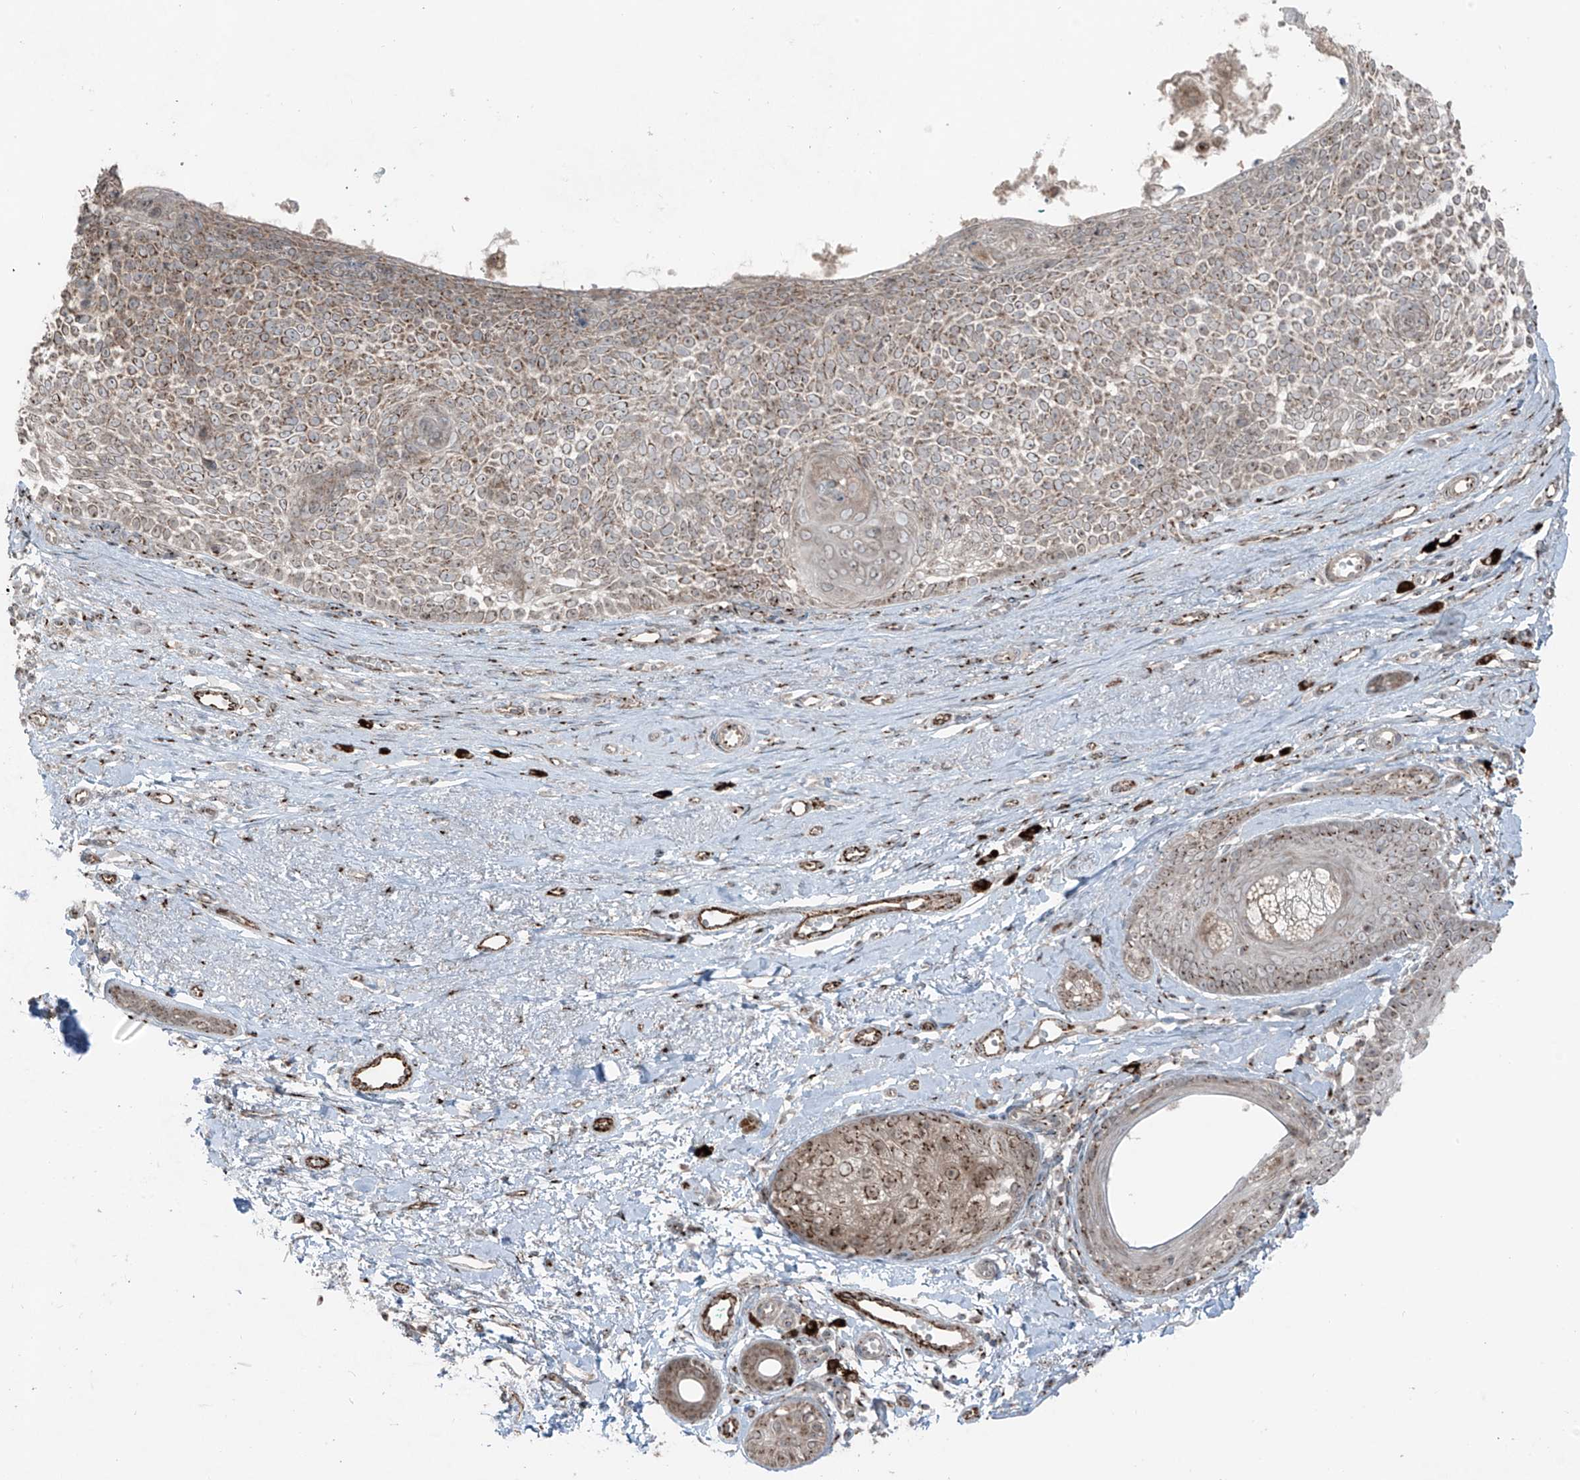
{"staining": {"intensity": "moderate", "quantity": "25%-75%", "location": "cytoplasmic/membranous"}, "tissue": "skin cancer", "cell_type": "Tumor cells", "image_type": "cancer", "snomed": [{"axis": "morphology", "description": "Basal cell carcinoma"}, {"axis": "topography", "description": "Skin"}], "caption": "Immunohistochemical staining of human basal cell carcinoma (skin) reveals medium levels of moderate cytoplasmic/membranous protein positivity in approximately 25%-75% of tumor cells. Nuclei are stained in blue.", "gene": "ERLEC1", "patient": {"sex": "female", "age": 81}}